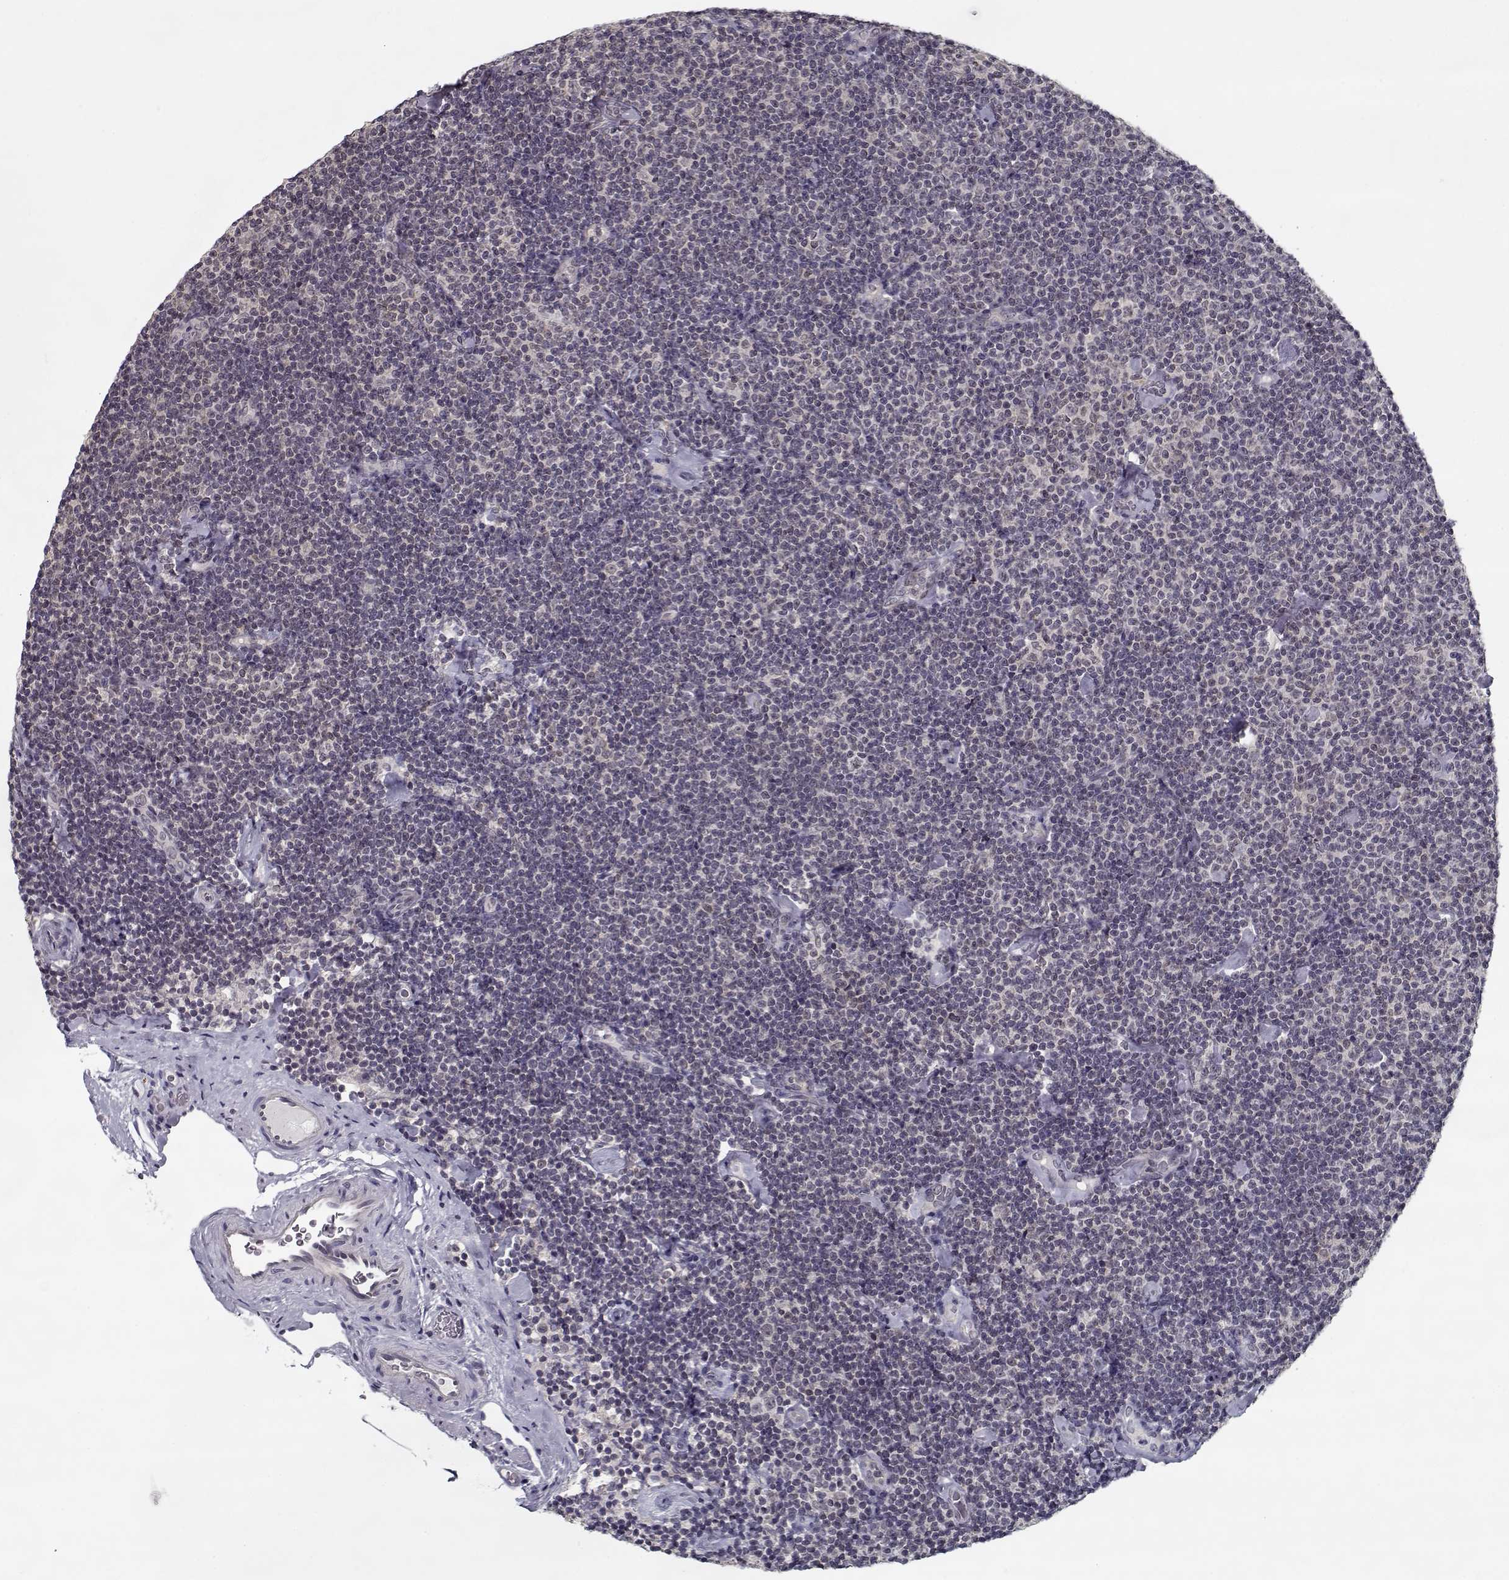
{"staining": {"intensity": "negative", "quantity": "none", "location": "none"}, "tissue": "lymphoma", "cell_type": "Tumor cells", "image_type": "cancer", "snomed": [{"axis": "morphology", "description": "Malignant lymphoma, non-Hodgkin's type, Low grade"}, {"axis": "topography", "description": "Lymph node"}], "caption": "Immunohistochemistry of malignant lymphoma, non-Hodgkin's type (low-grade) shows no expression in tumor cells.", "gene": "TESPA1", "patient": {"sex": "male", "age": 81}}